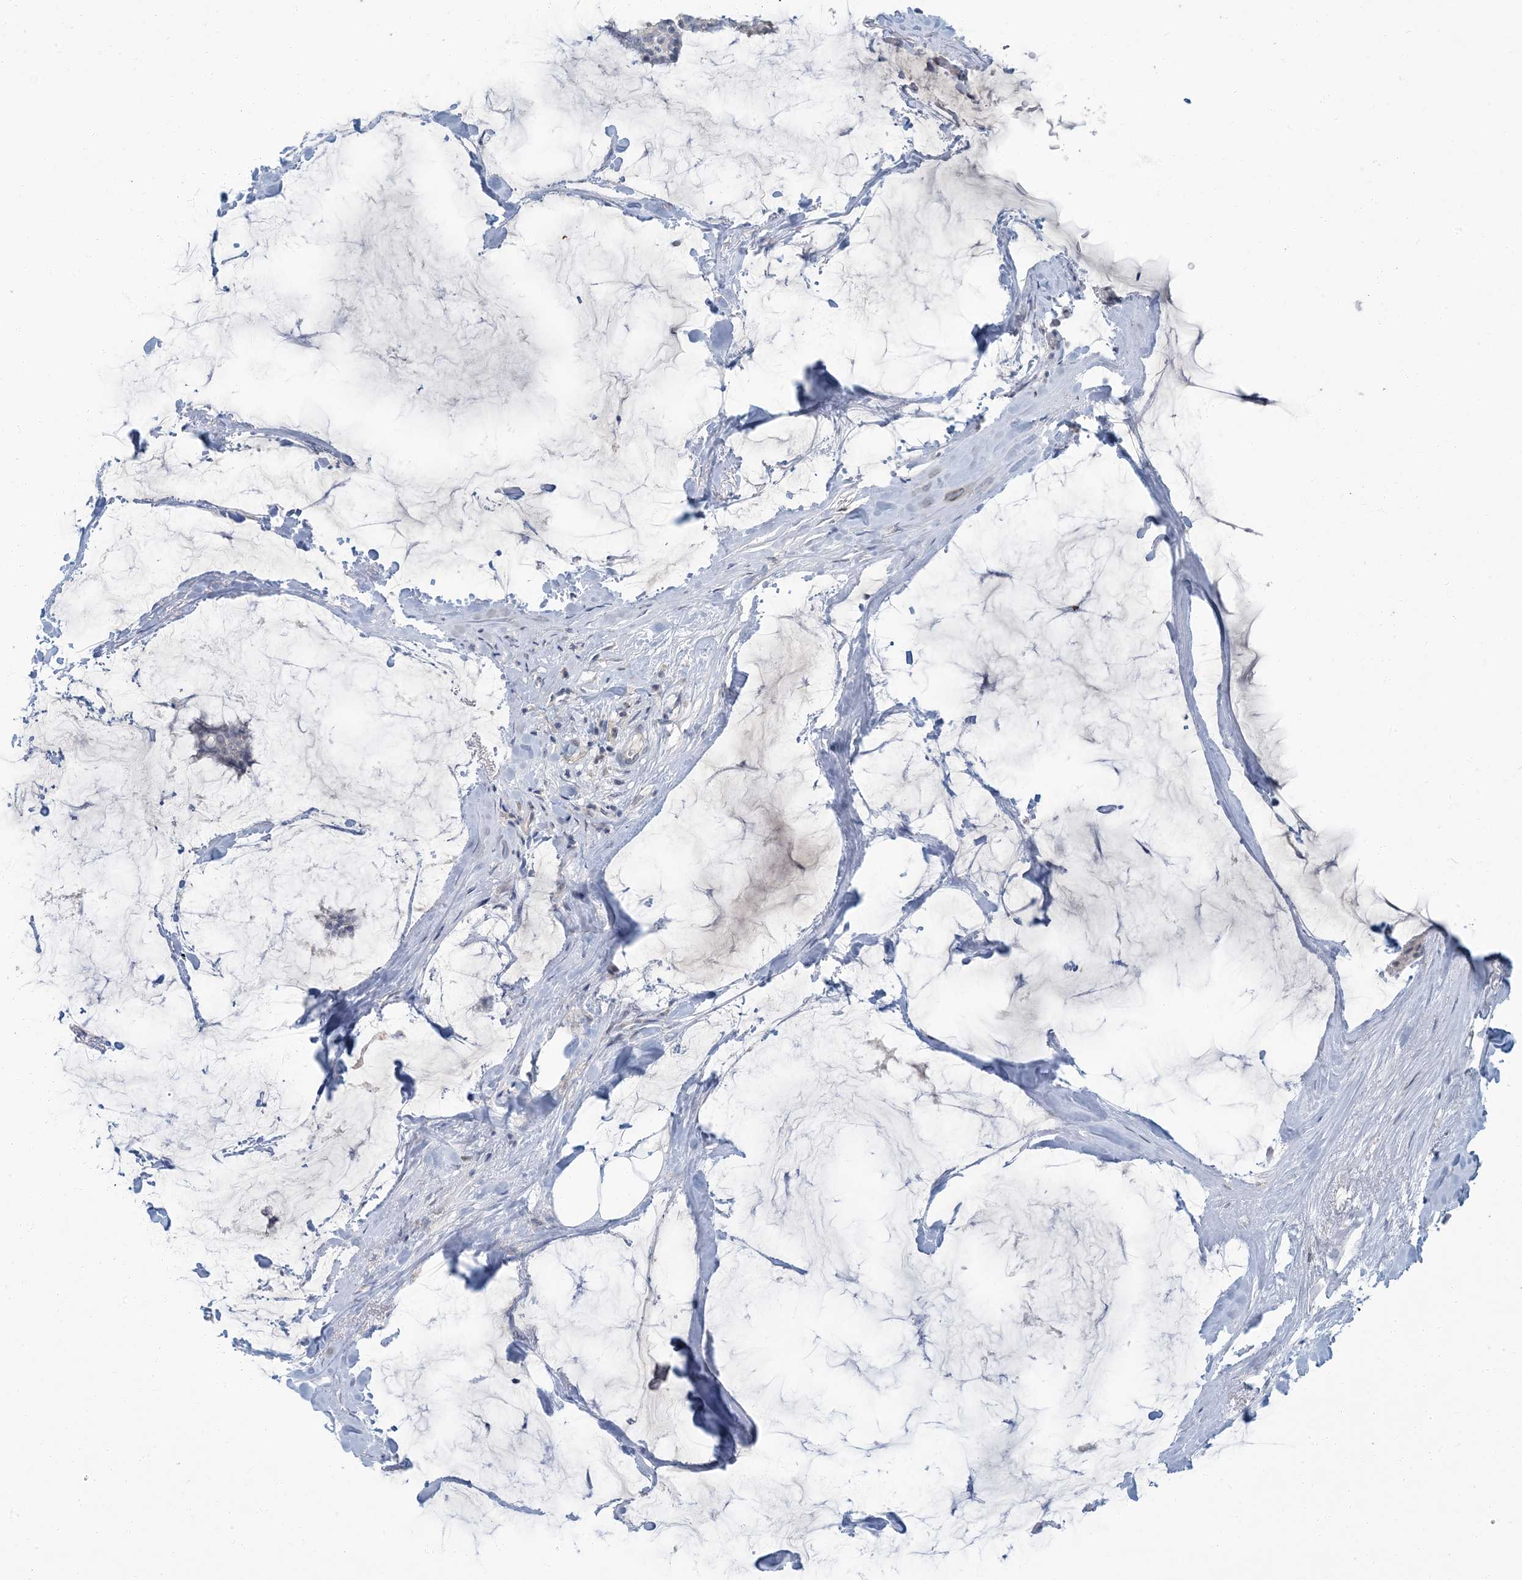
{"staining": {"intensity": "negative", "quantity": "none", "location": "none"}, "tissue": "breast cancer", "cell_type": "Tumor cells", "image_type": "cancer", "snomed": [{"axis": "morphology", "description": "Duct carcinoma"}, {"axis": "topography", "description": "Breast"}], "caption": "This is an immunohistochemistry photomicrograph of breast cancer (infiltrating ductal carcinoma). There is no staining in tumor cells.", "gene": "EPHA4", "patient": {"sex": "female", "age": 93}}